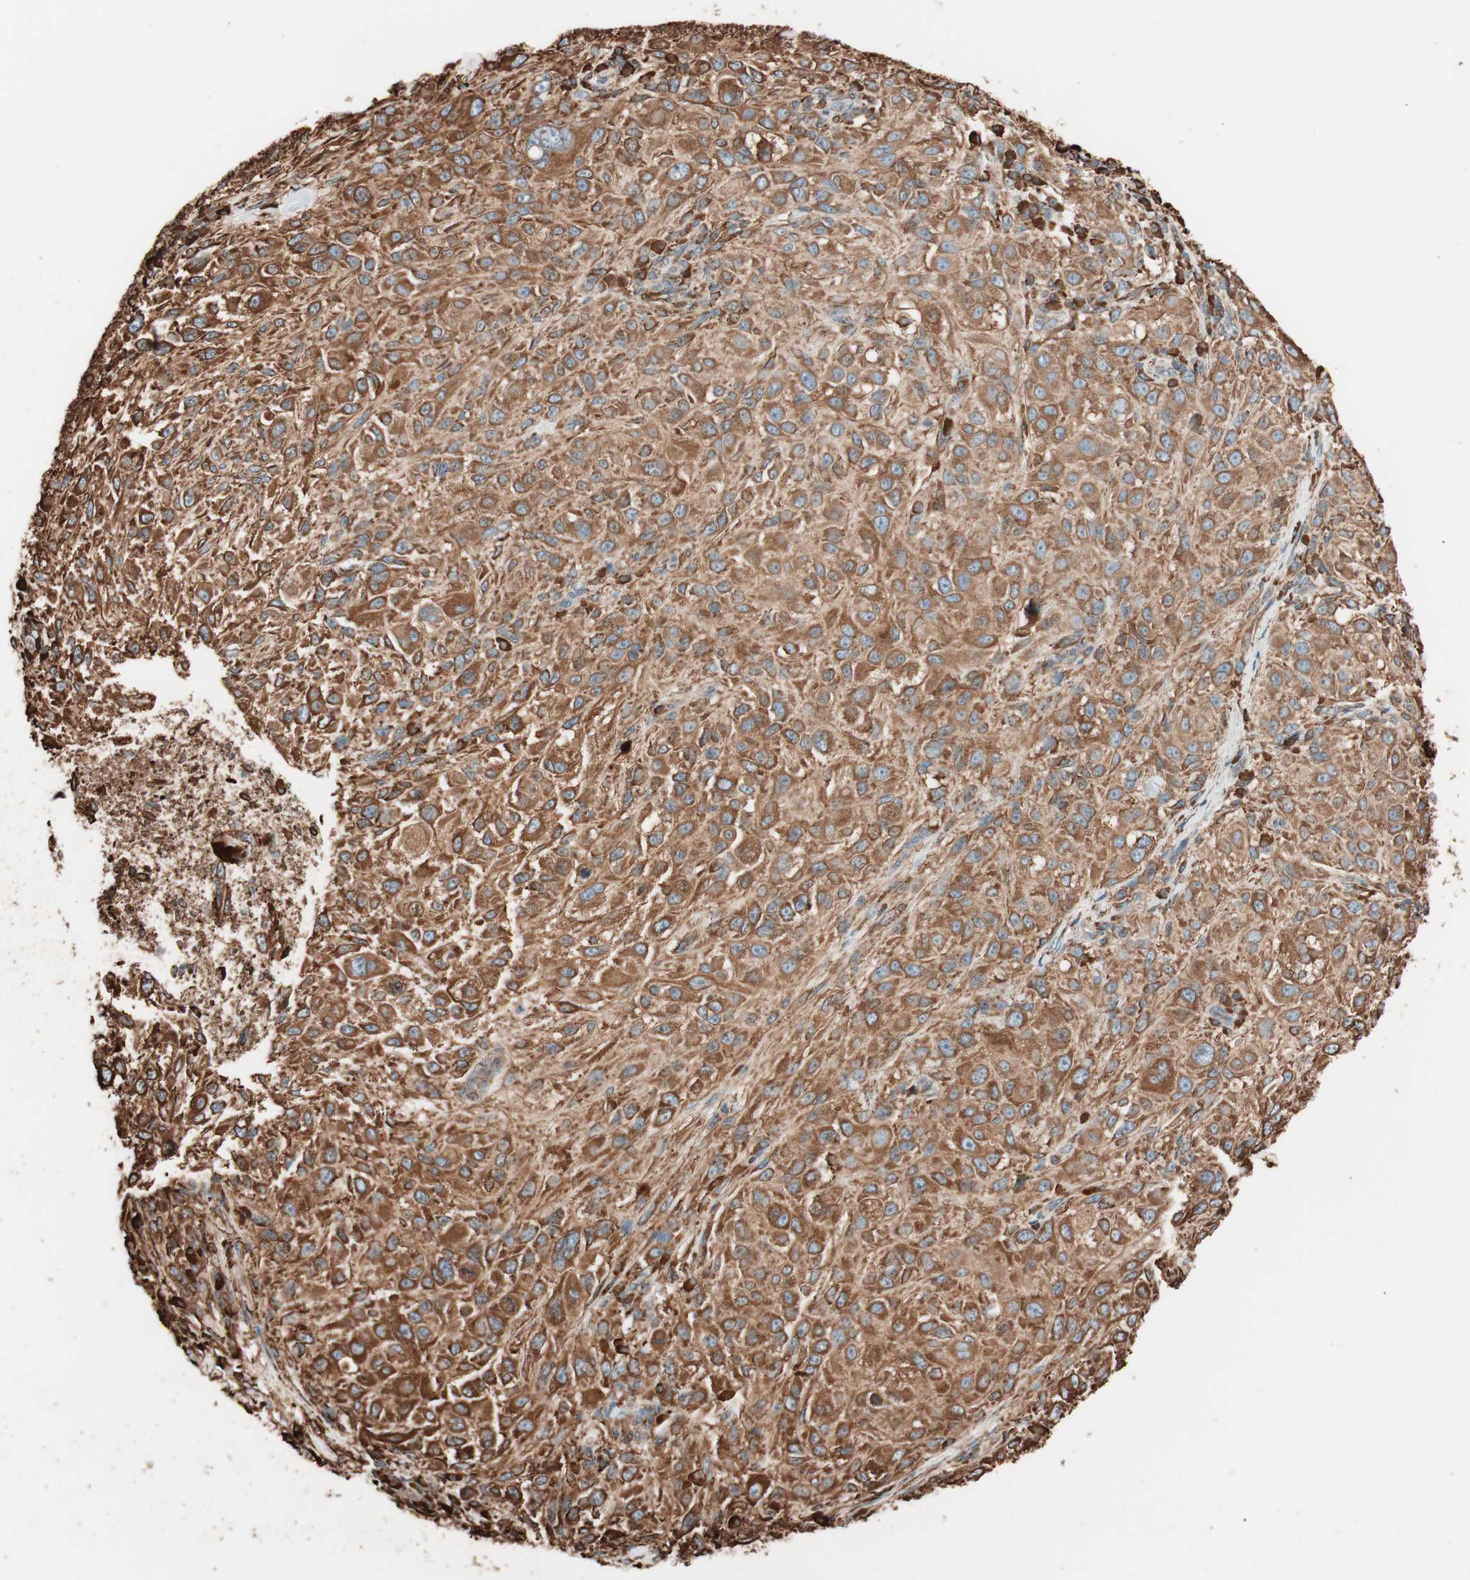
{"staining": {"intensity": "strong", "quantity": ">75%", "location": "cytoplasmic/membranous"}, "tissue": "melanoma", "cell_type": "Tumor cells", "image_type": "cancer", "snomed": [{"axis": "morphology", "description": "Necrosis, NOS"}, {"axis": "morphology", "description": "Malignant melanoma, NOS"}, {"axis": "topography", "description": "Skin"}], "caption": "High-magnification brightfield microscopy of melanoma stained with DAB (brown) and counterstained with hematoxylin (blue). tumor cells exhibit strong cytoplasmic/membranous staining is appreciated in about>75% of cells.", "gene": "VEGFA", "patient": {"sex": "female", "age": 87}}